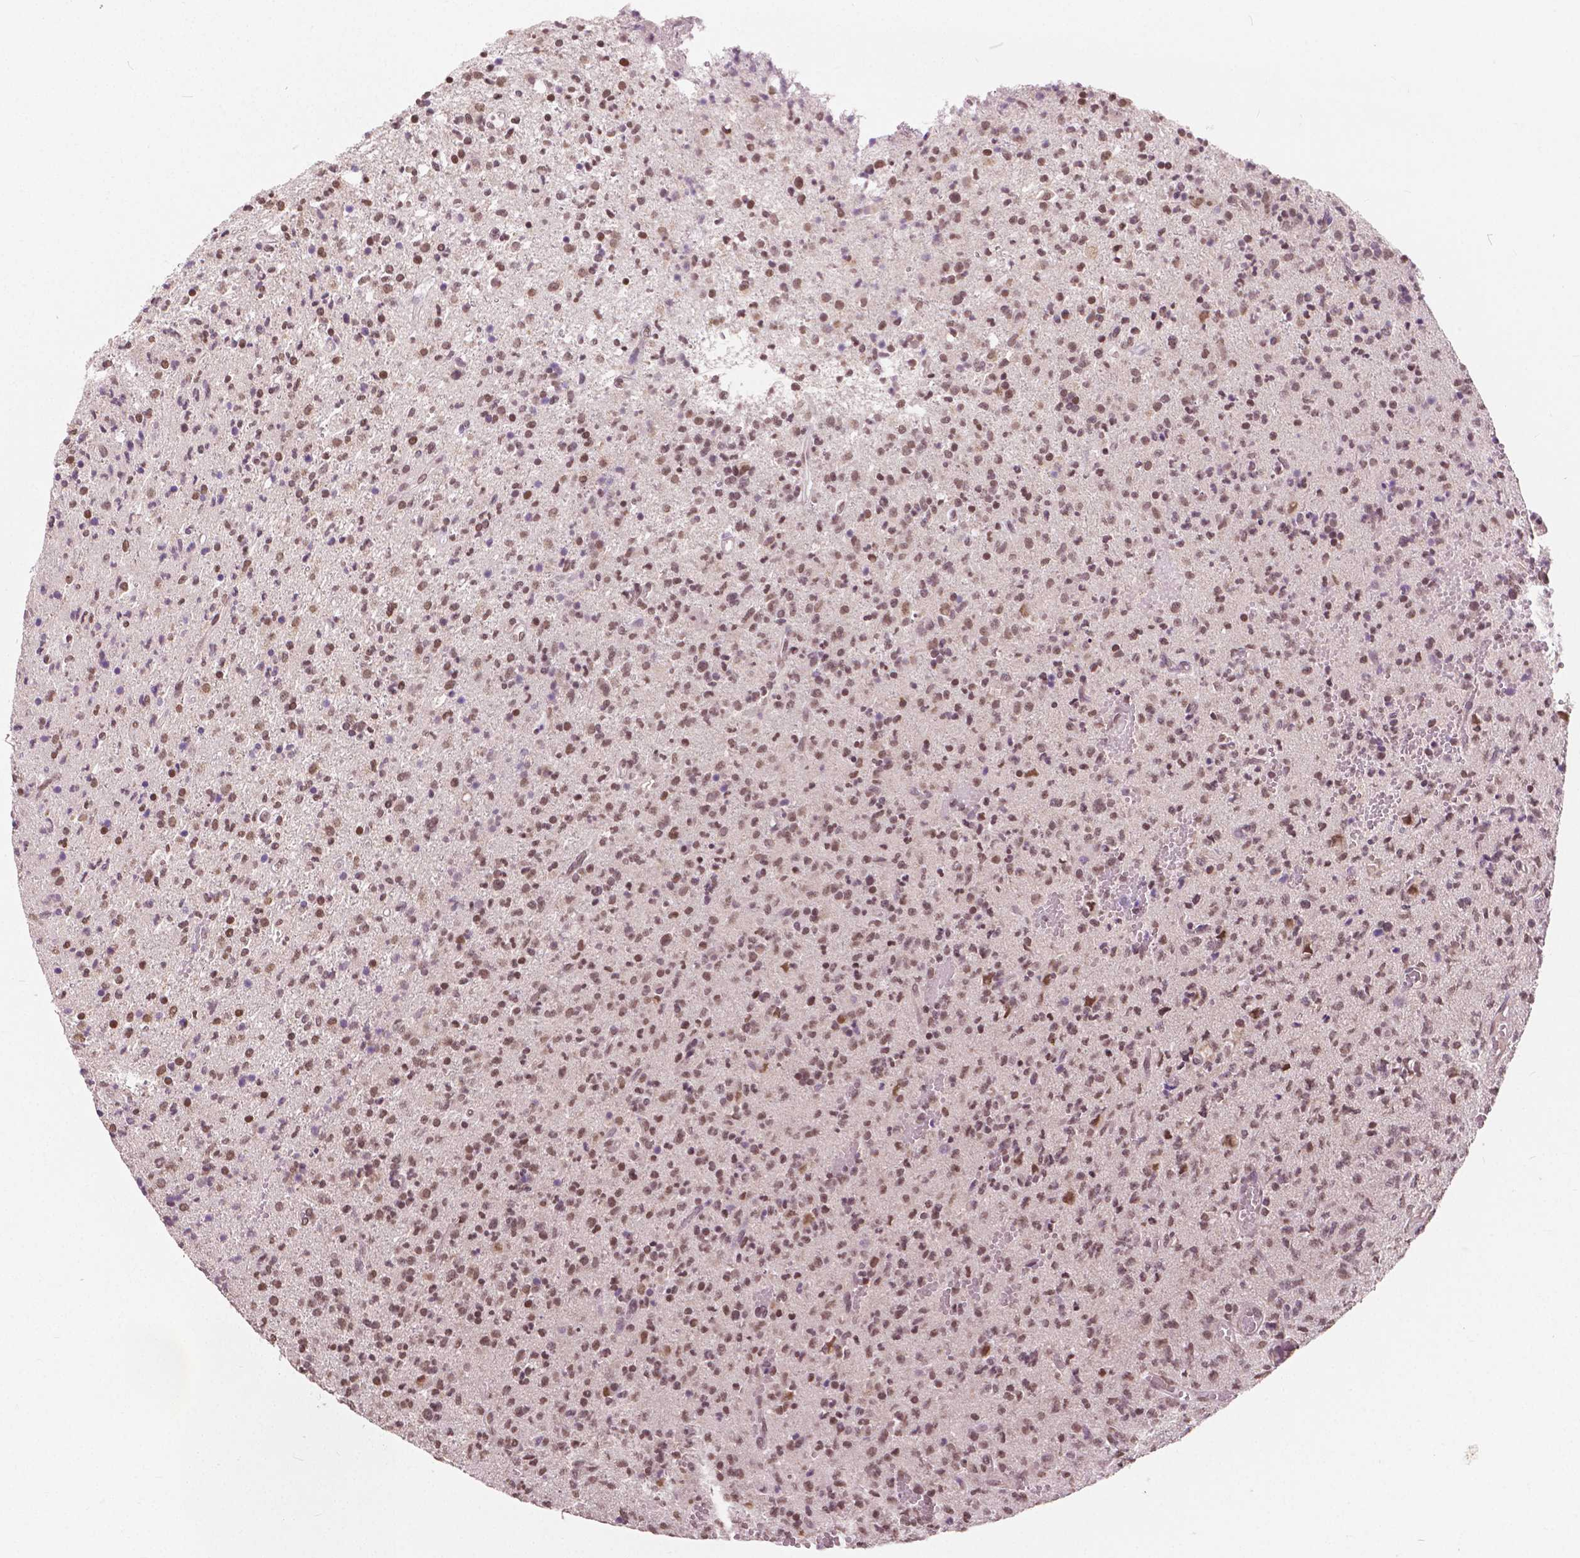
{"staining": {"intensity": "moderate", "quantity": ">75%", "location": "nuclear"}, "tissue": "glioma", "cell_type": "Tumor cells", "image_type": "cancer", "snomed": [{"axis": "morphology", "description": "Glioma, malignant, Low grade"}, {"axis": "topography", "description": "Brain"}], "caption": "An immunohistochemistry photomicrograph of neoplastic tissue is shown. Protein staining in brown labels moderate nuclear positivity in glioma within tumor cells.", "gene": "HOXA10", "patient": {"sex": "male", "age": 64}}